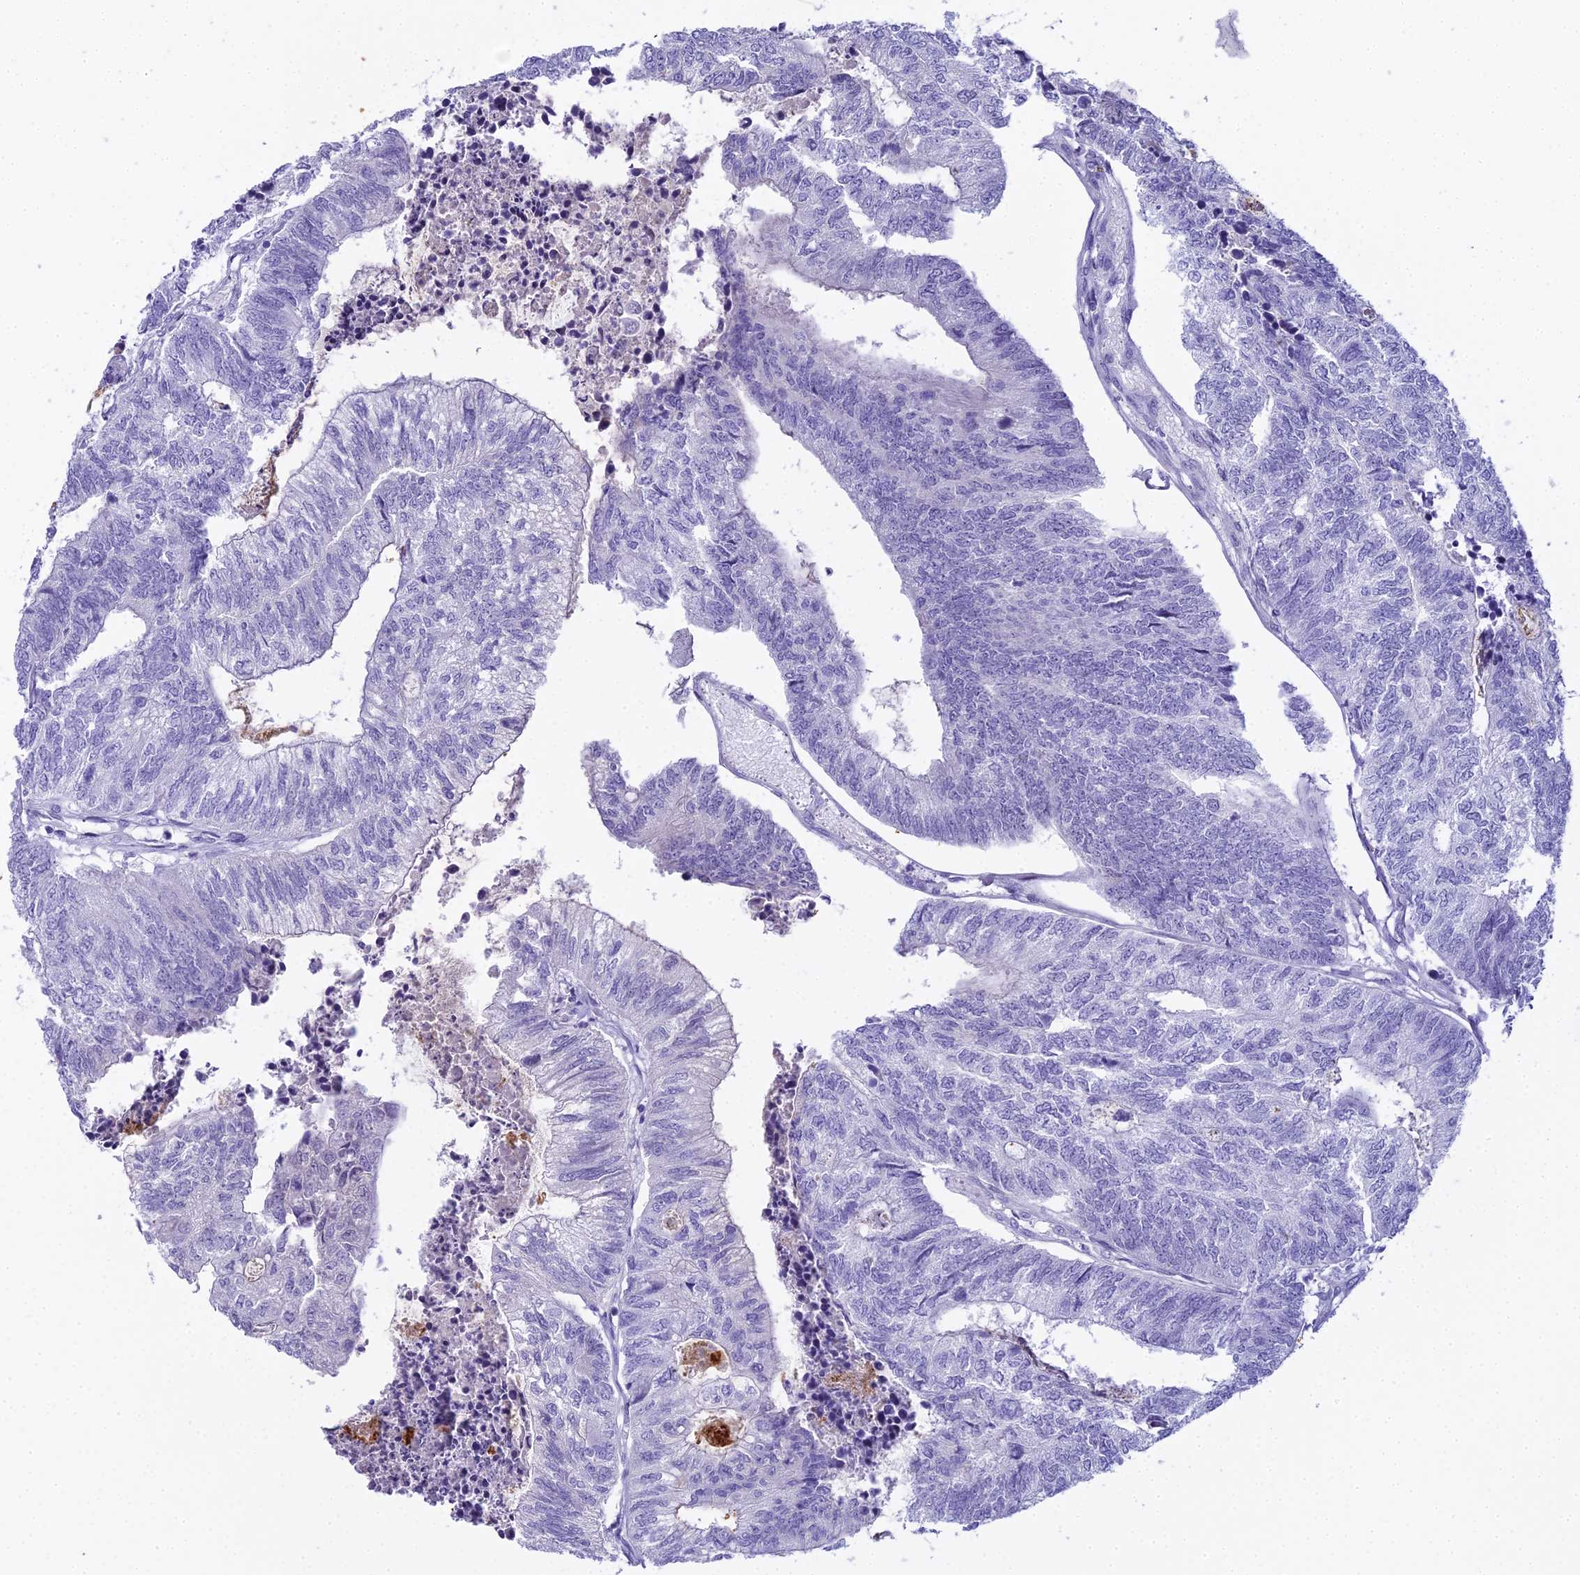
{"staining": {"intensity": "negative", "quantity": "none", "location": "none"}, "tissue": "colorectal cancer", "cell_type": "Tumor cells", "image_type": "cancer", "snomed": [{"axis": "morphology", "description": "Adenocarcinoma, NOS"}, {"axis": "topography", "description": "Colon"}], "caption": "A histopathology image of human colorectal adenocarcinoma is negative for staining in tumor cells.", "gene": "UNC80", "patient": {"sex": "female", "age": 67}}